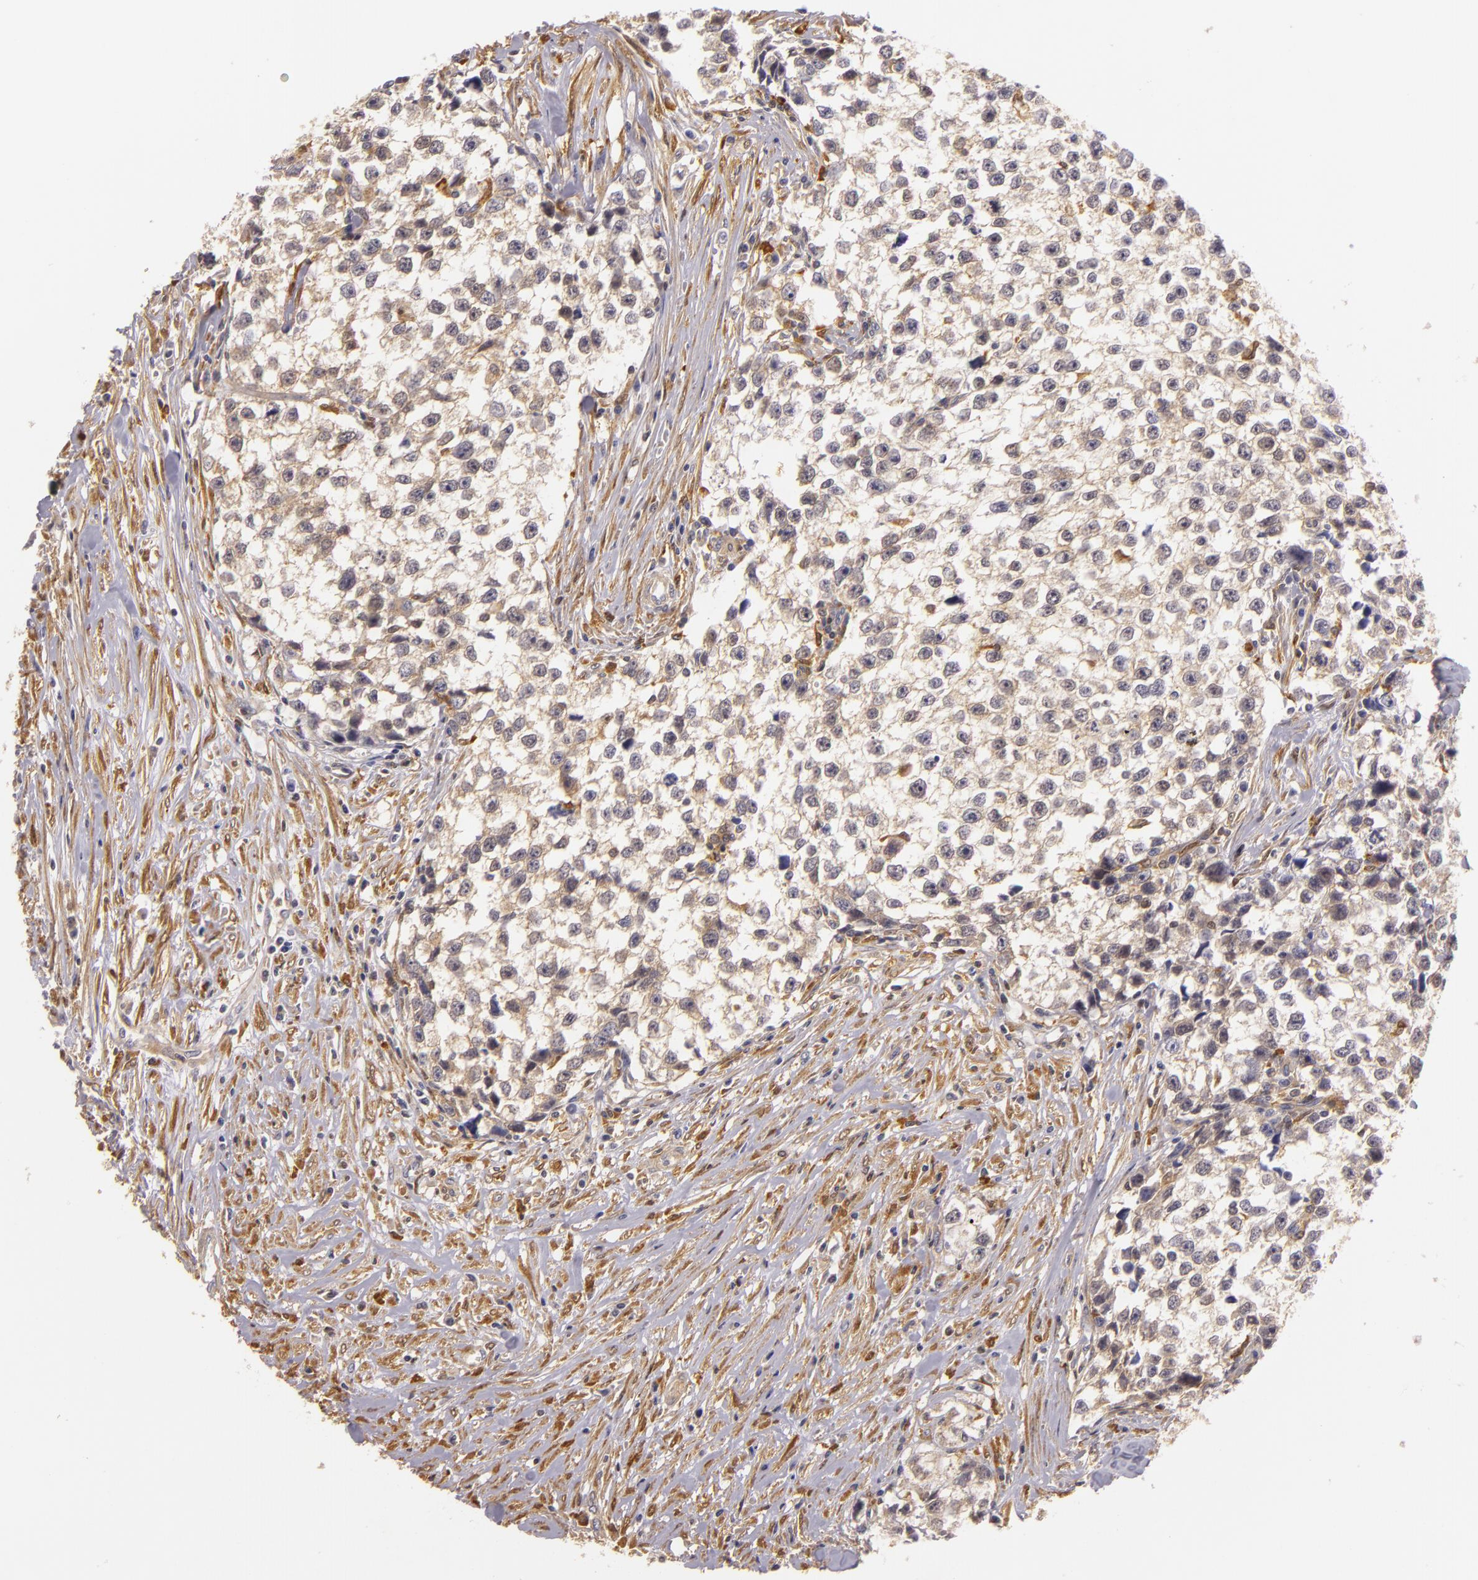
{"staining": {"intensity": "weak", "quantity": "25%-75%", "location": "cytoplasmic/membranous"}, "tissue": "testis cancer", "cell_type": "Tumor cells", "image_type": "cancer", "snomed": [{"axis": "morphology", "description": "Seminoma, NOS"}, {"axis": "morphology", "description": "Carcinoma, Embryonal, NOS"}, {"axis": "topography", "description": "Testis"}], "caption": "The image displays staining of testis cancer (seminoma), revealing weak cytoplasmic/membranous protein staining (brown color) within tumor cells.", "gene": "TOM1", "patient": {"sex": "male", "age": 30}}